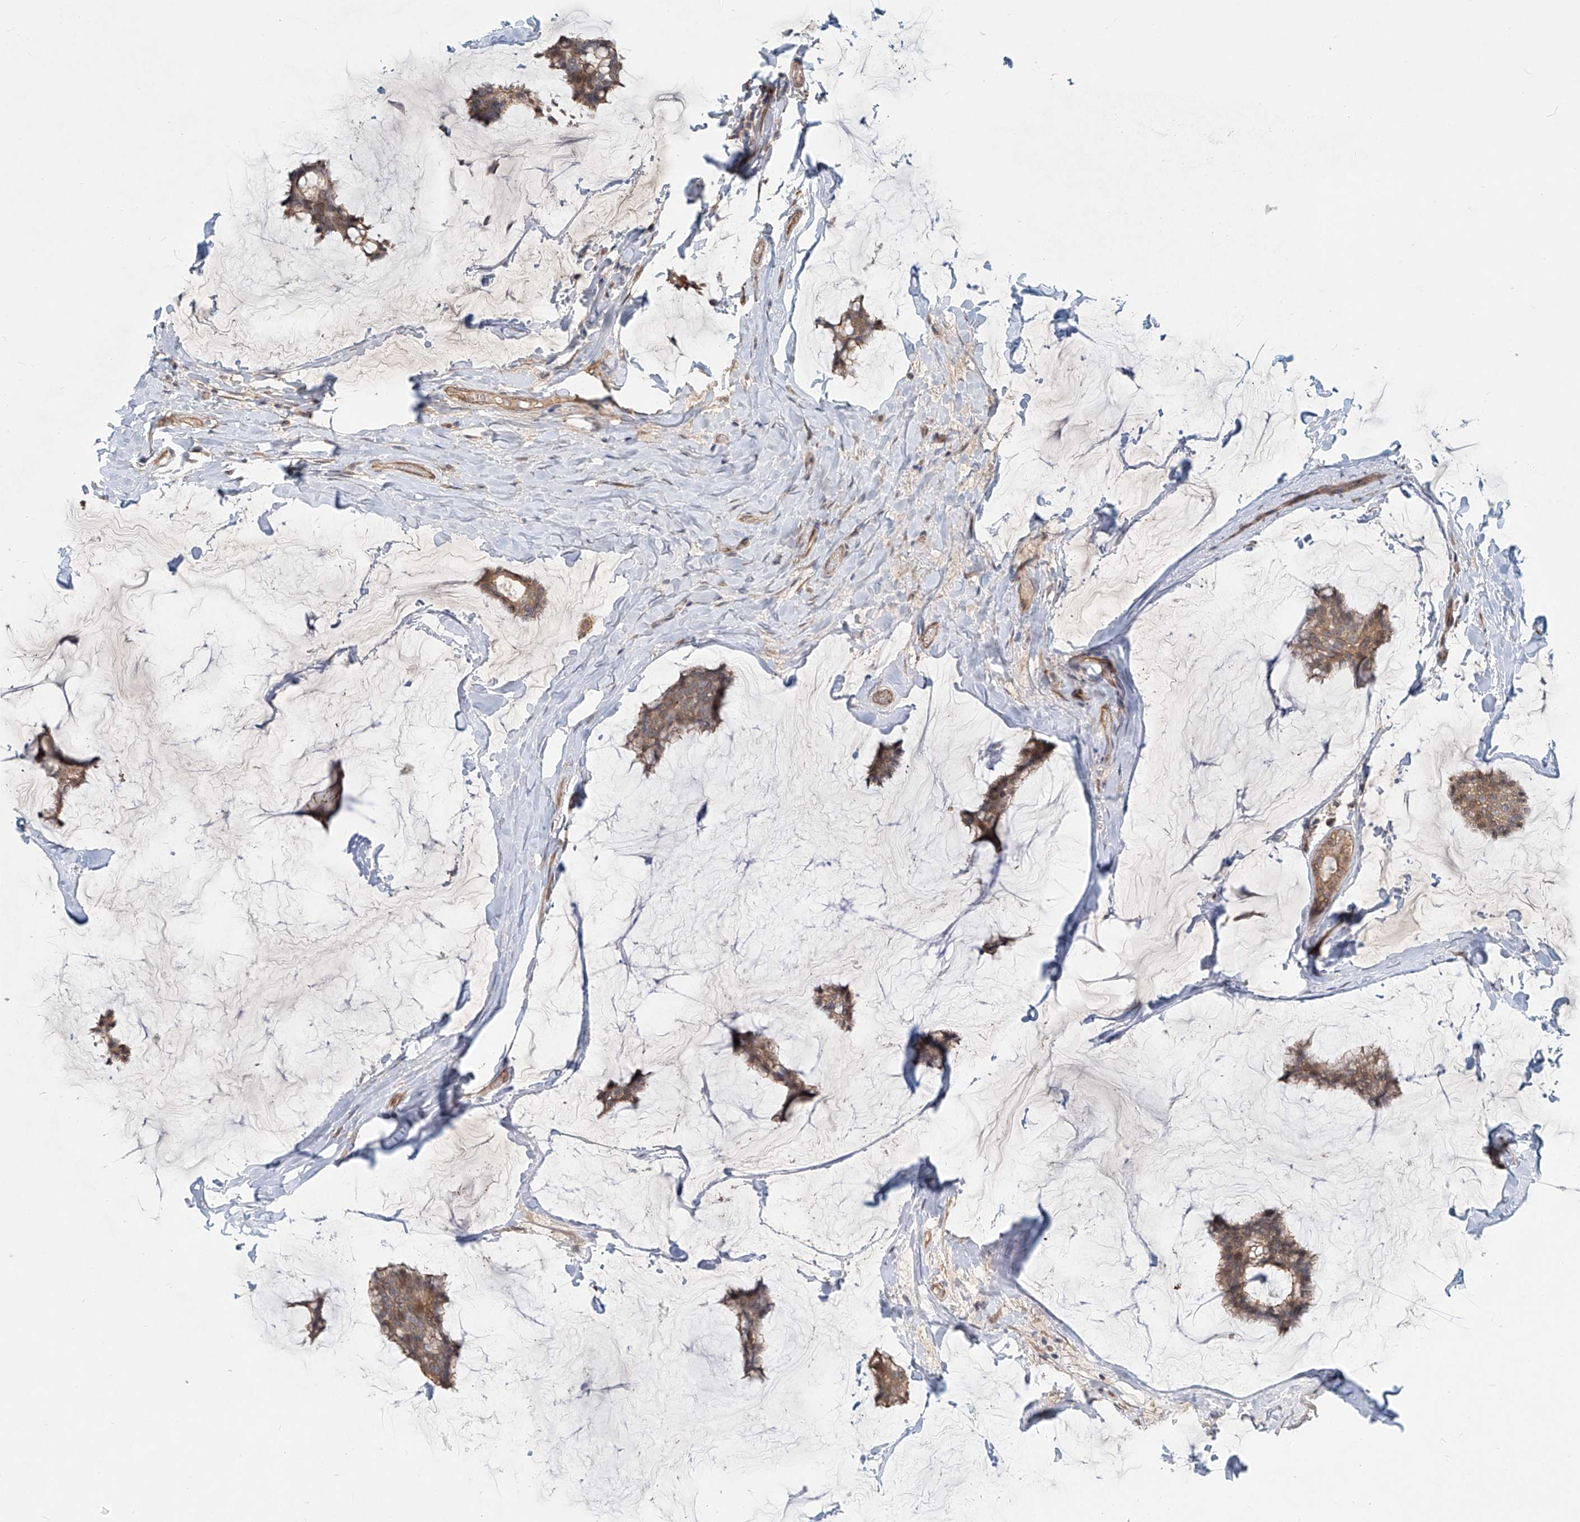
{"staining": {"intensity": "moderate", "quantity": ">75%", "location": "cytoplasmic/membranous"}, "tissue": "breast cancer", "cell_type": "Tumor cells", "image_type": "cancer", "snomed": [{"axis": "morphology", "description": "Duct carcinoma"}, {"axis": "topography", "description": "Breast"}], "caption": "Protein expression analysis of human infiltrating ductal carcinoma (breast) reveals moderate cytoplasmic/membranous positivity in about >75% of tumor cells. (DAB (3,3'-diaminobenzidine) IHC with brightfield microscopy, high magnification).", "gene": "SASH1", "patient": {"sex": "female", "age": 93}}